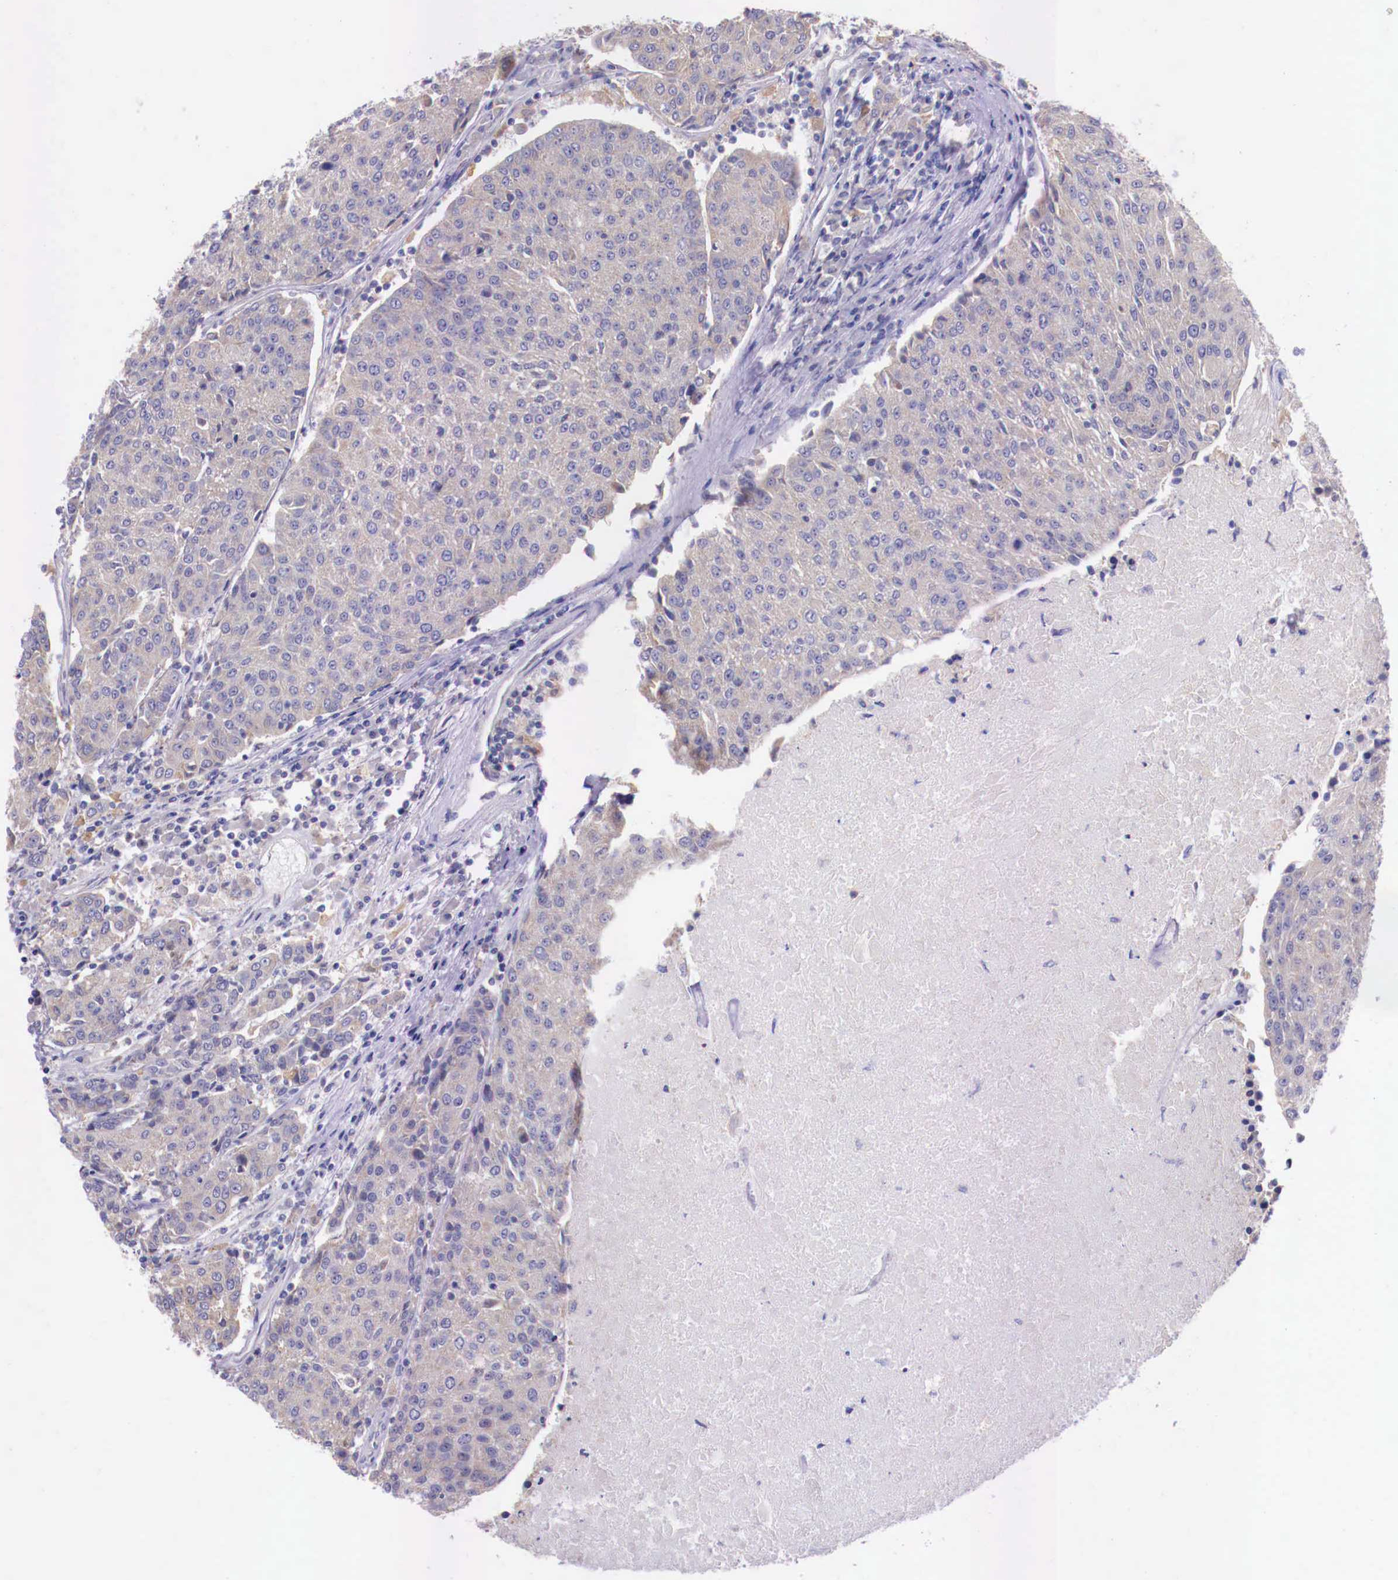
{"staining": {"intensity": "weak", "quantity": "25%-75%", "location": "cytoplasmic/membranous"}, "tissue": "urothelial cancer", "cell_type": "Tumor cells", "image_type": "cancer", "snomed": [{"axis": "morphology", "description": "Urothelial carcinoma, High grade"}, {"axis": "topography", "description": "Urinary bladder"}], "caption": "The histopathology image reveals immunohistochemical staining of urothelial carcinoma (high-grade). There is weak cytoplasmic/membranous positivity is seen in about 25%-75% of tumor cells.", "gene": "GRIPAP1", "patient": {"sex": "female", "age": 85}}